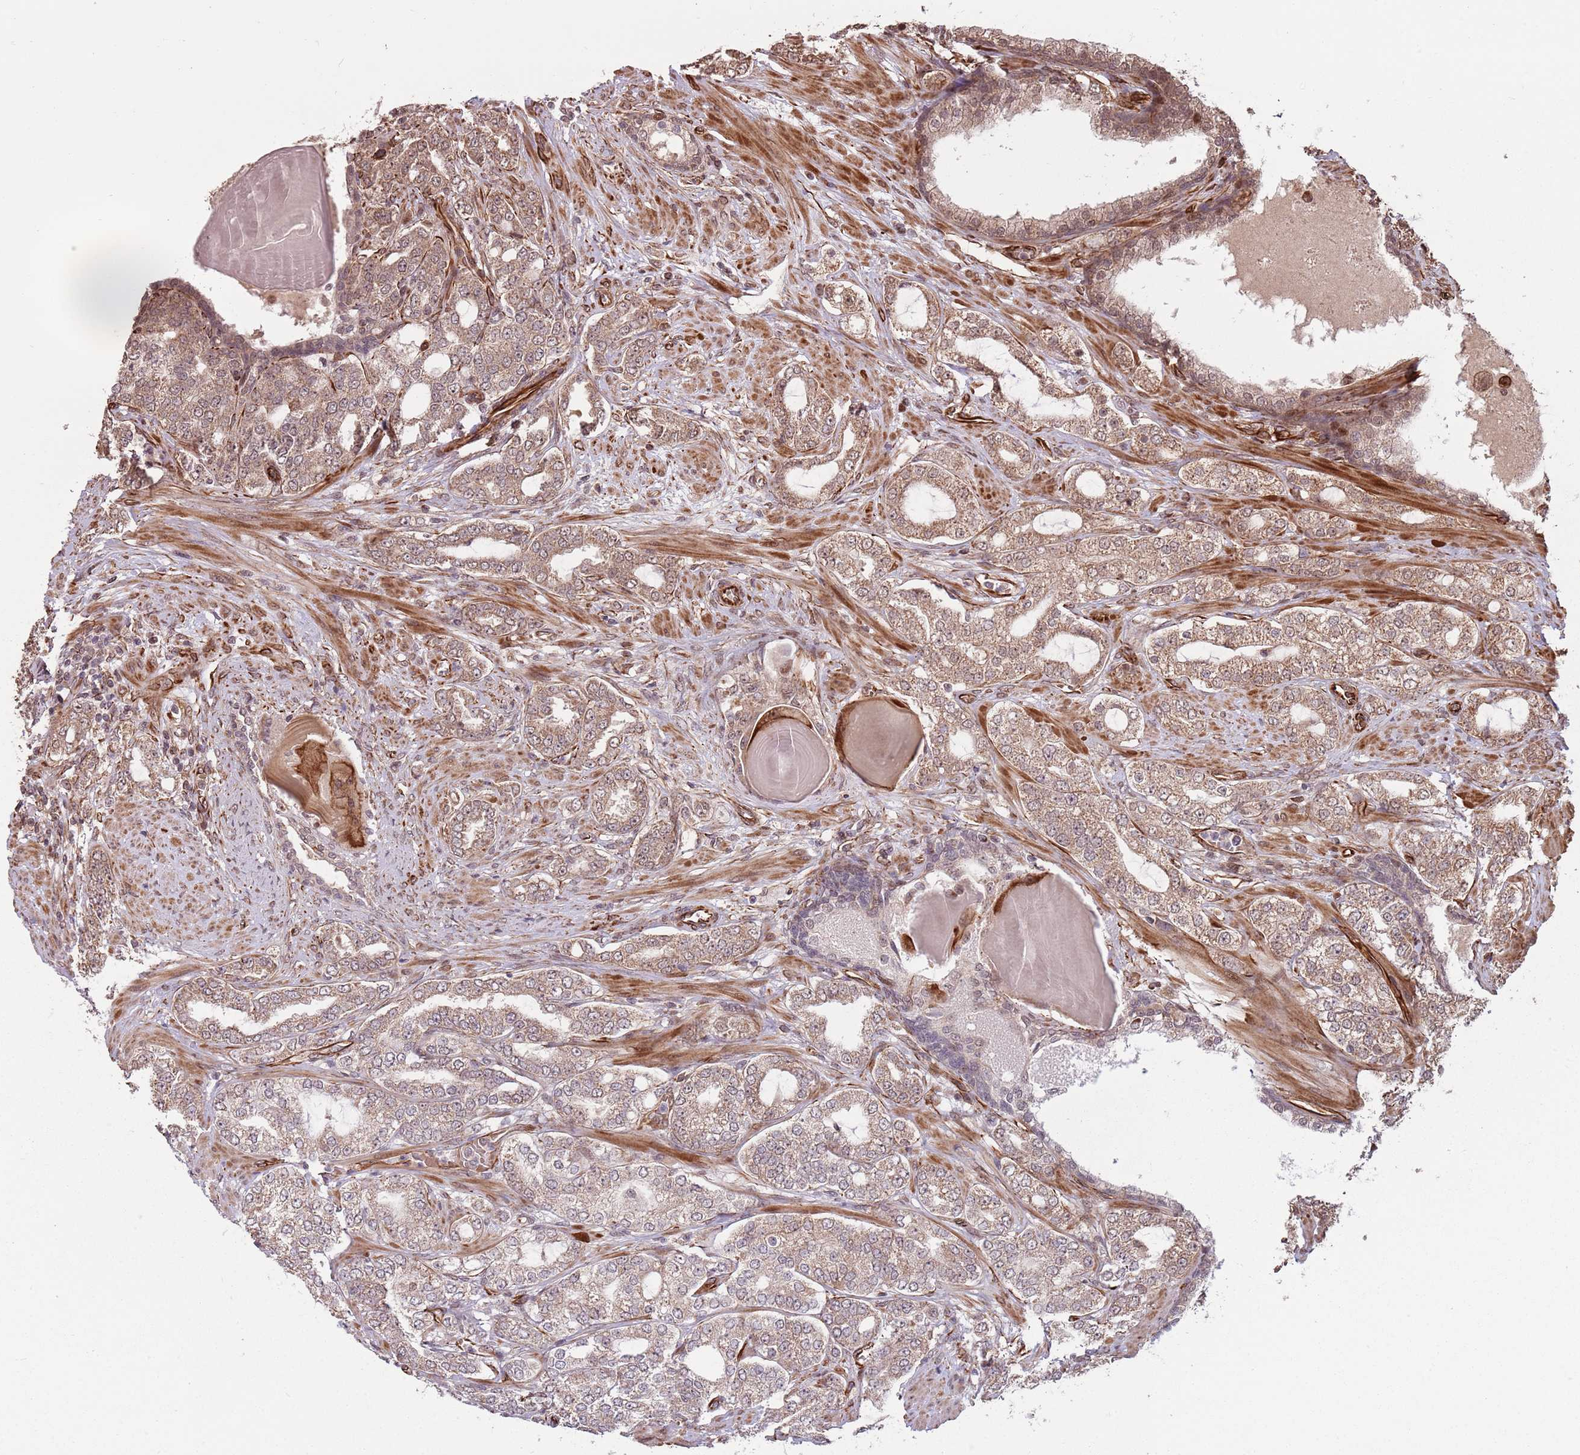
{"staining": {"intensity": "weak", "quantity": ">75%", "location": "cytoplasmic/membranous,nuclear"}, "tissue": "prostate cancer", "cell_type": "Tumor cells", "image_type": "cancer", "snomed": [{"axis": "morphology", "description": "Adenocarcinoma, High grade"}, {"axis": "topography", "description": "Prostate"}], "caption": "The image displays a brown stain indicating the presence of a protein in the cytoplasmic/membranous and nuclear of tumor cells in prostate cancer. The protein is stained brown, and the nuclei are stained in blue (DAB (3,3'-diaminobenzidine) IHC with brightfield microscopy, high magnification).", "gene": "ADAMTS3", "patient": {"sex": "male", "age": 64}}